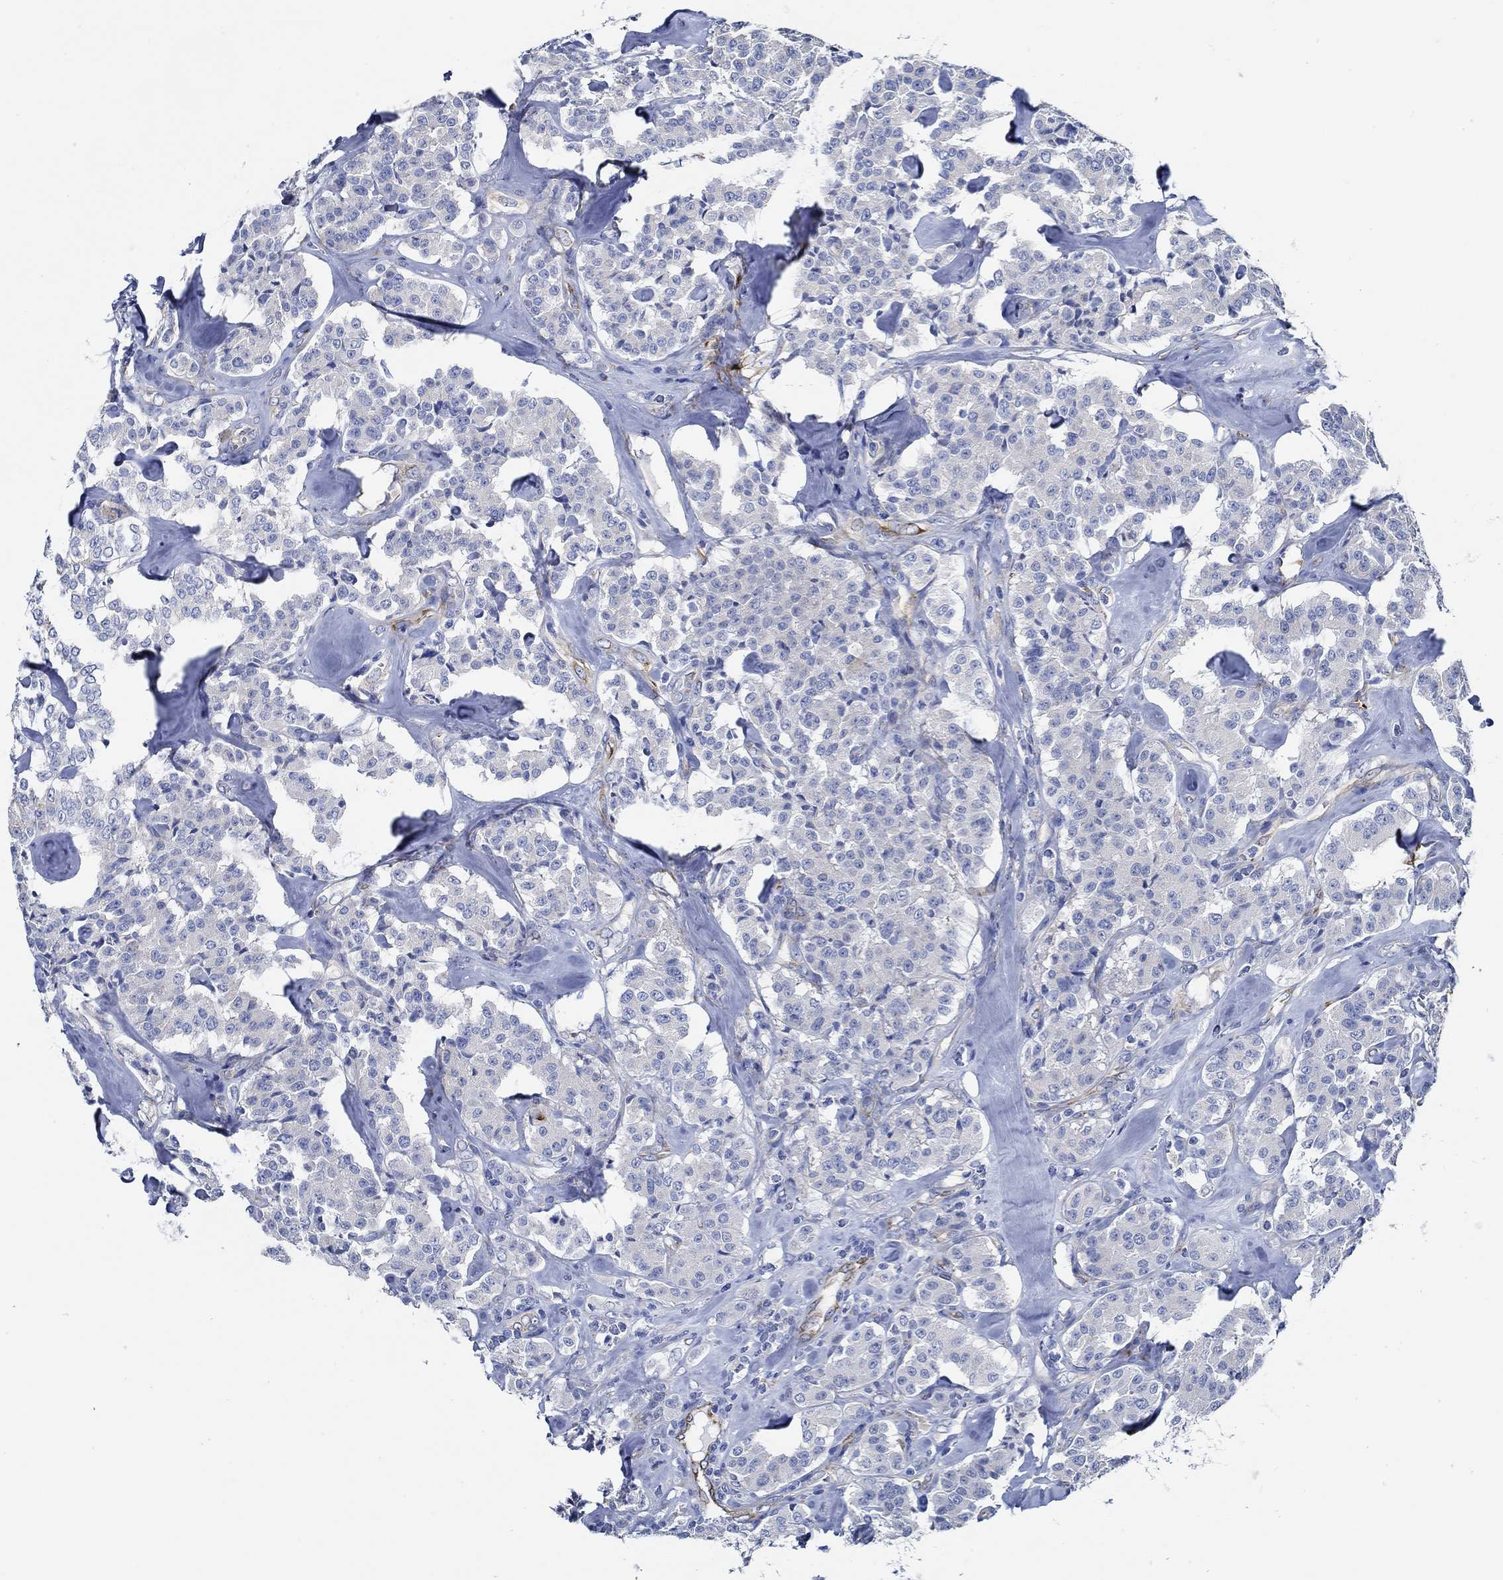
{"staining": {"intensity": "negative", "quantity": "none", "location": "none"}, "tissue": "carcinoid", "cell_type": "Tumor cells", "image_type": "cancer", "snomed": [{"axis": "morphology", "description": "Carcinoid, malignant, NOS"}, {"axis": "topography", "description": "Pancreas"}], "caption": "Human malignant carcinoid stained for a protein using immunohistochemistry displays no staining in tumor cells.", "gene": "HECW2", "patient": {"sex": "male", "age": 41}}